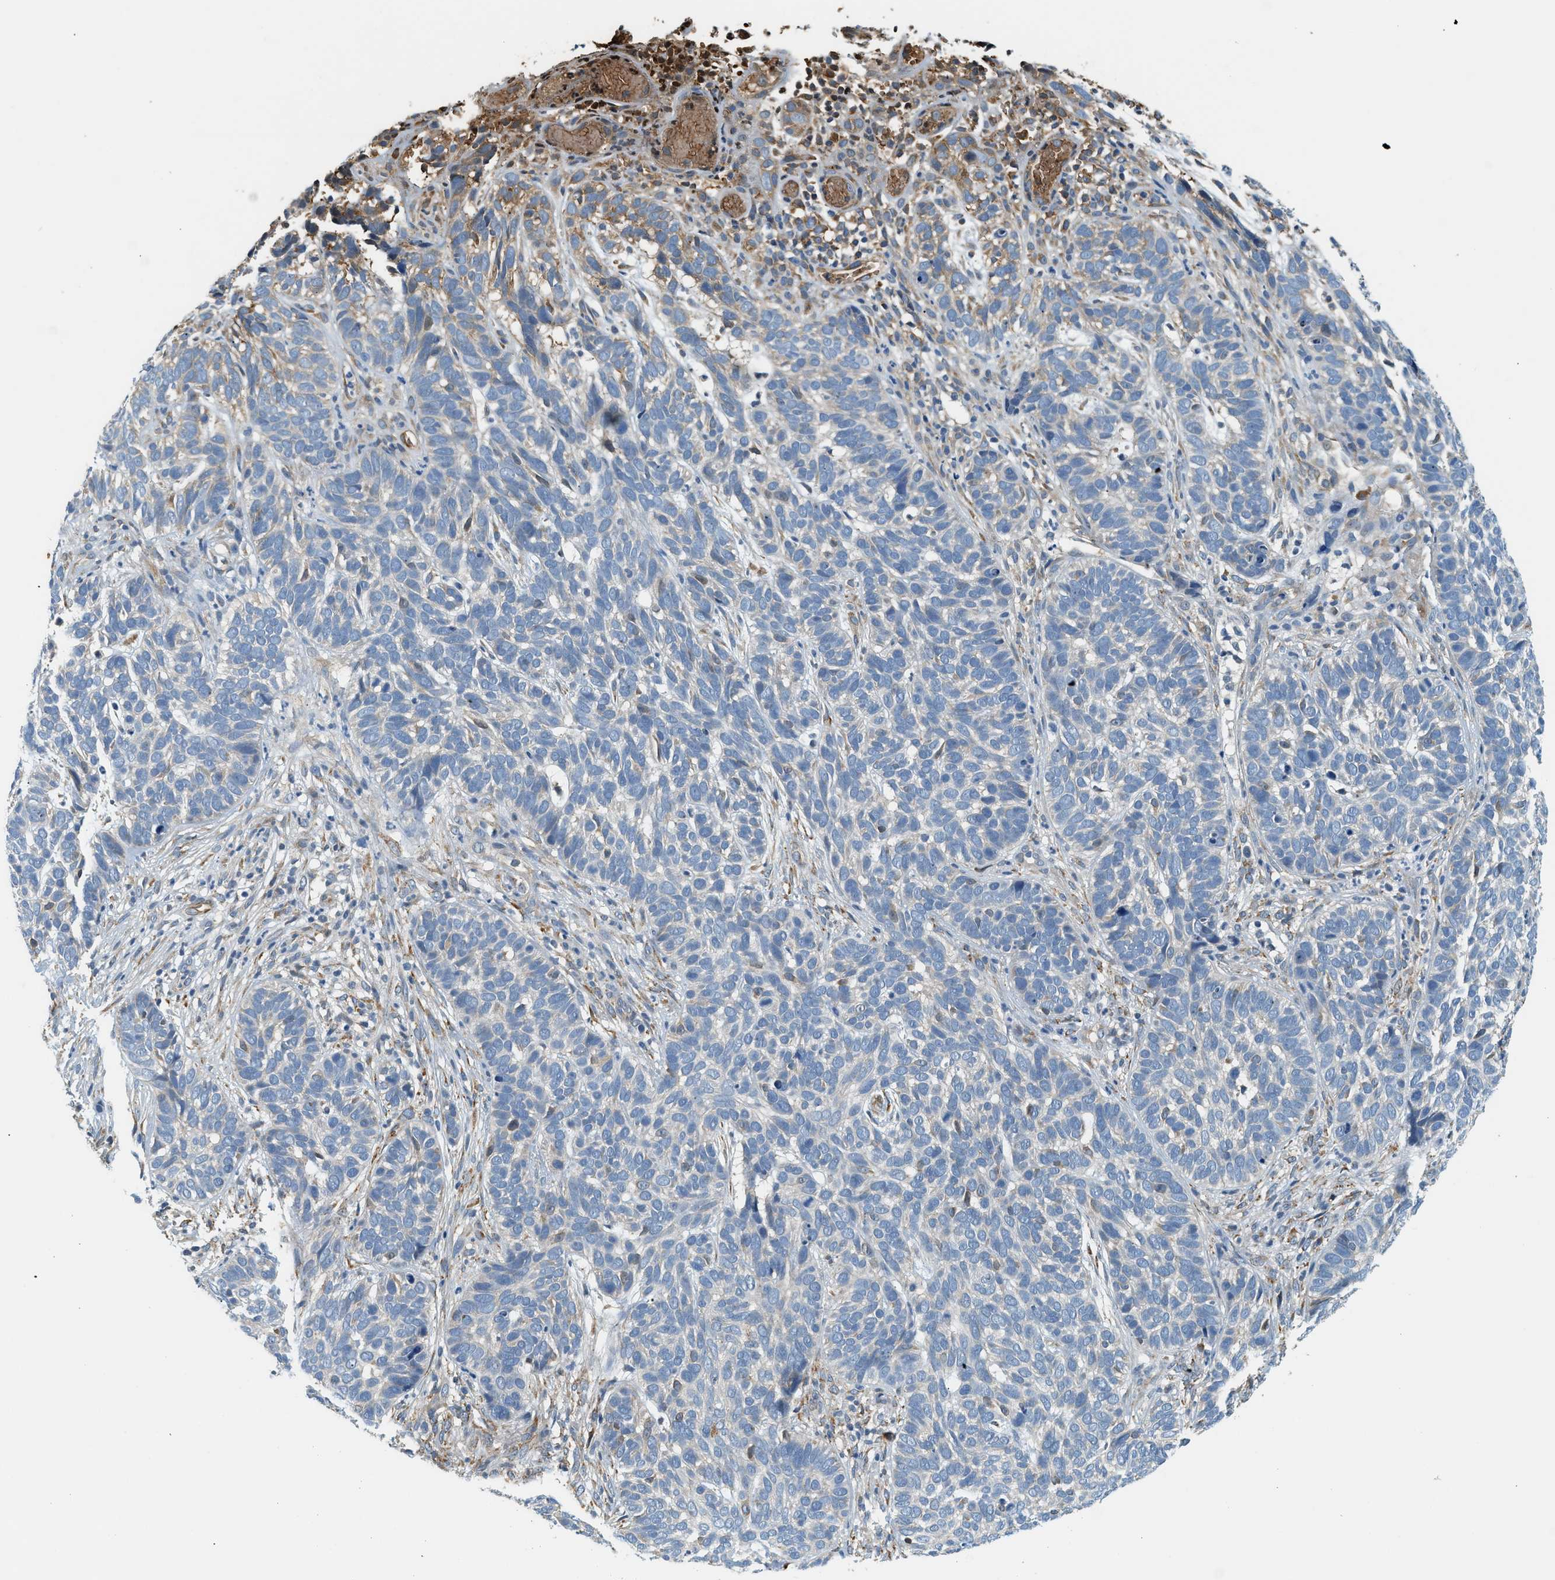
{"staining": {"intensity": "moderate", "quantity": "<25%", "location": "cytoplasmic/membranous"}, "tissue": "skin cancer", "cell_type": "Tumor cells", "image_type": "cancer", "snomed": [{"axis": "morphology", "description": "Basal cell carcinoma"}, {"axis": "topography", "description": "Skin"}], "caption": "Immunohistochemistry photomicrograph of neoplastic tissue: skin cancer (basal cell carcinoma) stained using IHC displays low levels of moderate protein expression localized specifically in the cytoplasmic/membranous of tumor cells, appearing as a cytoplasmic/membranous brown color.", "gene": "CYTH2", "patient": {"sex": "male", "age": 87}}